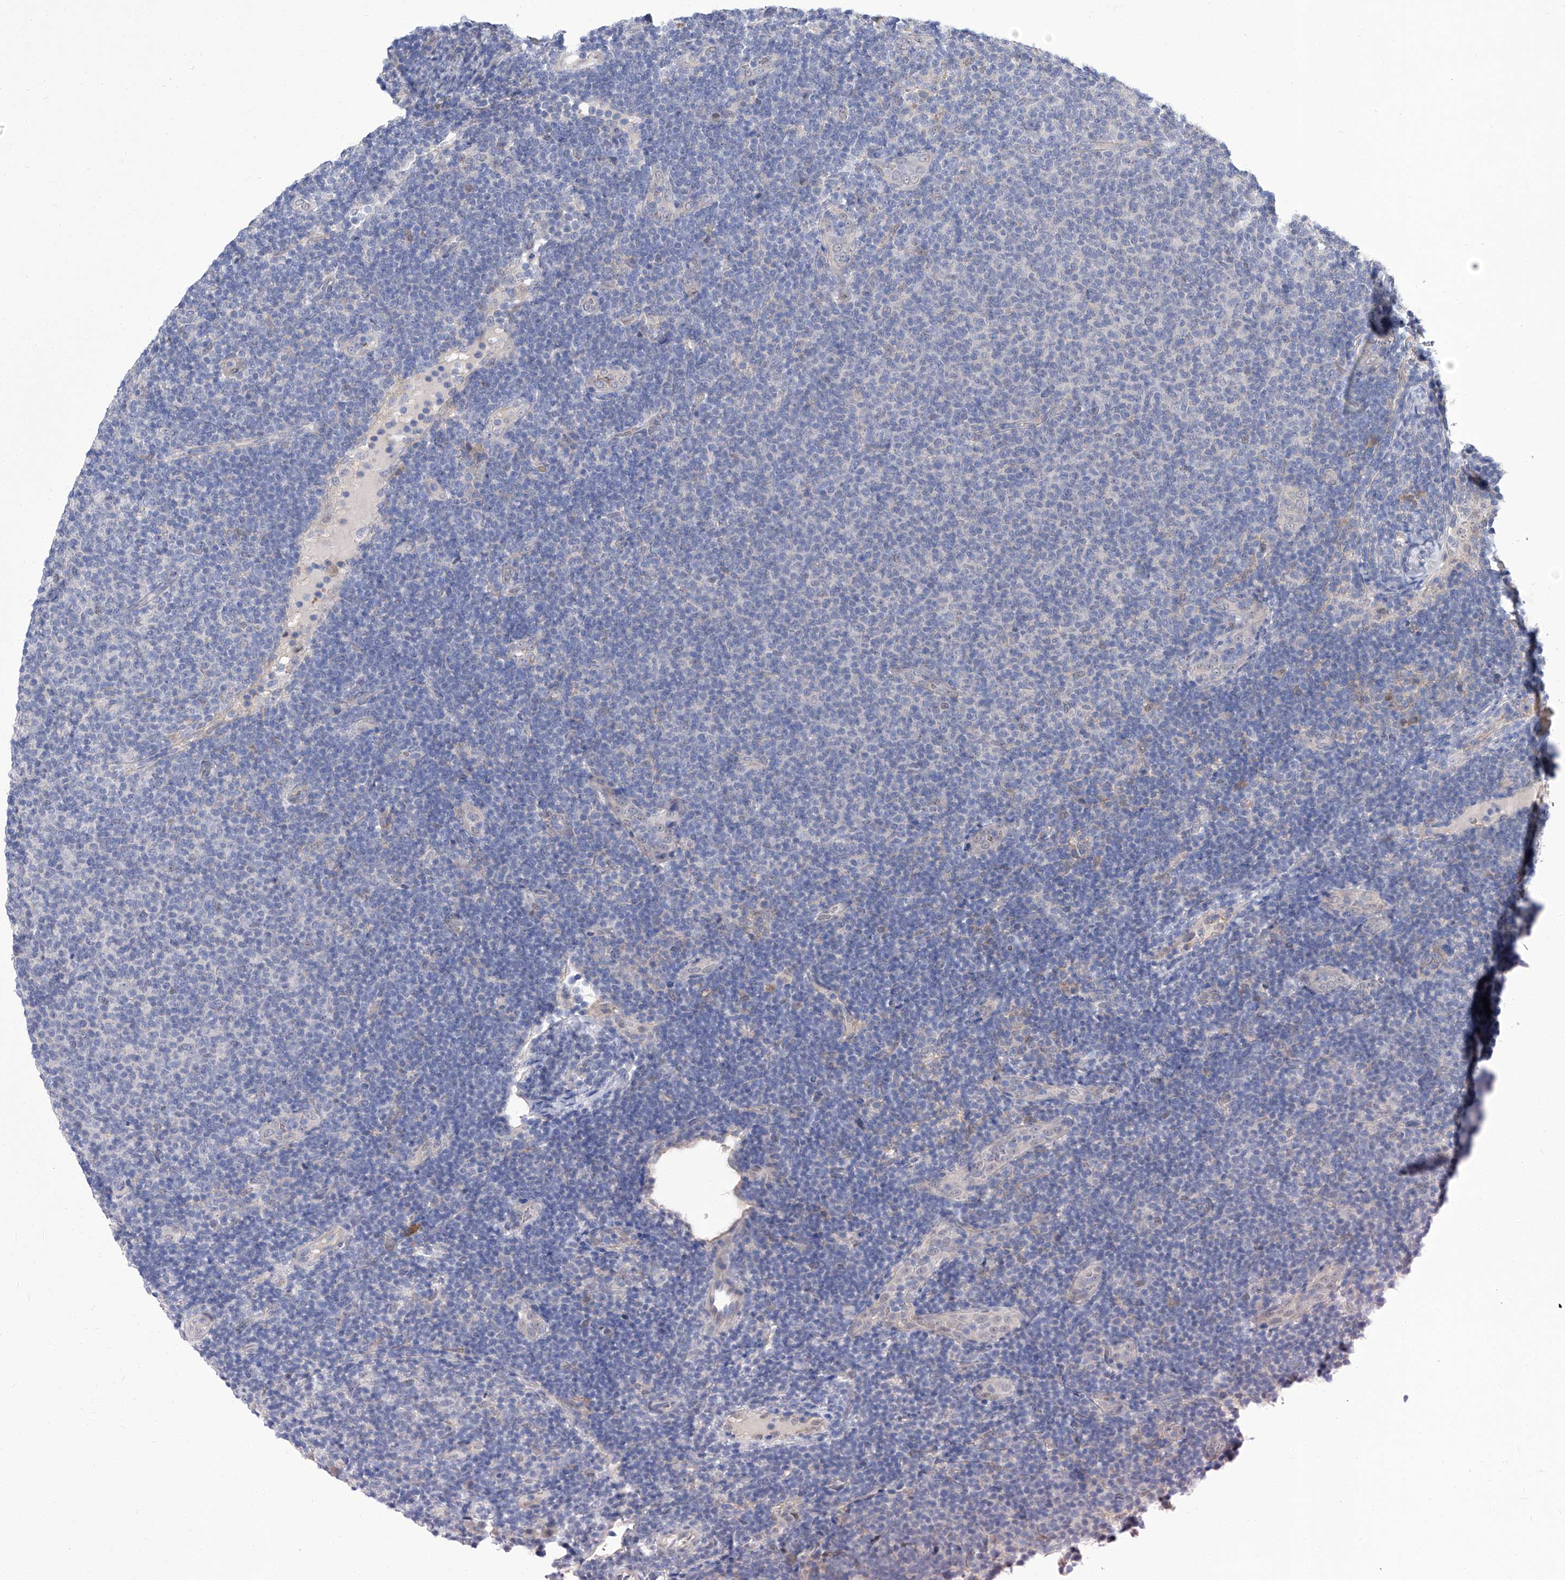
{"staining": {"intensity": "negative", "quantity": "none", "location": "none"}, "tissue": "lymphoma", "cell_type": "Tumor cells", "image_type": "cancer", "snomed": [{"axis": "morphology", "description": "Malignant lymphoma, non-Hodgkin's type, Low grade"}, {"axis": "topography", "description": "Lymph node"}], "caption": "Immunohistochemistry (IHC) of human lymphoma shows no positivity in tumor cells.", "gene": "PARD3", "patient": {"sex": "male", "age": 66}}